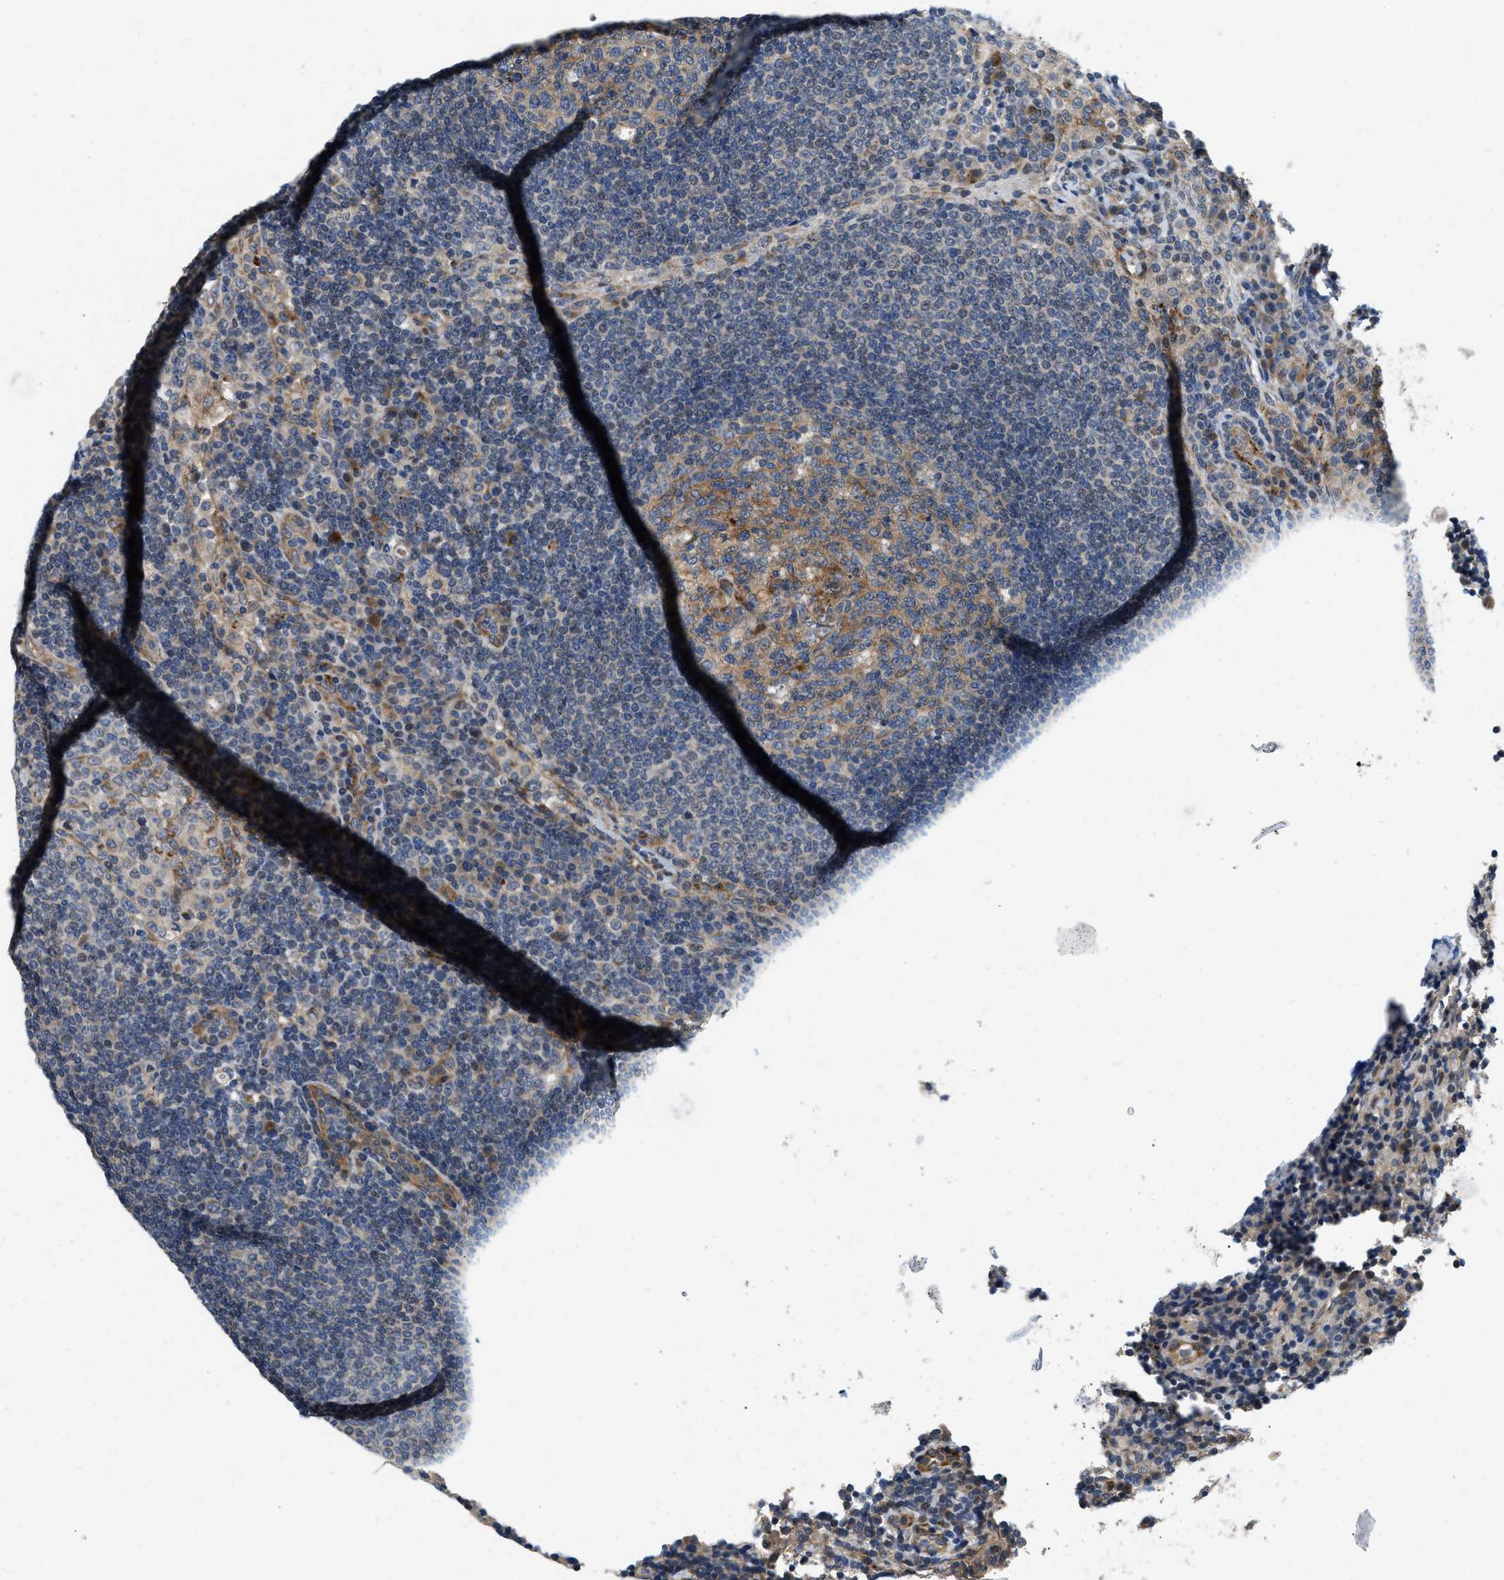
{"staining": {"intensity": "moderate", "quantity": ">75%", "location": "cytoplasmic/membranous"}, "tissue": "lymph node", "cell_type": "Germinal center cells", "image_type": "normal", "snomed": [{"axis": "morphology", "description": "Normal tissue, NOS"}, {"axis": "topography", "description": "Lymph node"}], "caption": "Protein analysis of benign lymph node reveals moderate cytoplasmic/membranous positivity in about >75% of germinal center cells. The staining is performed using DAB (3,3'-diaminobenzidine) brown chromogen to label protein expression. The nuclei are counter-stained blue using hematoxylin.", "gene": "ZNF599", "patient": {"sex": "female", "age": 53}}